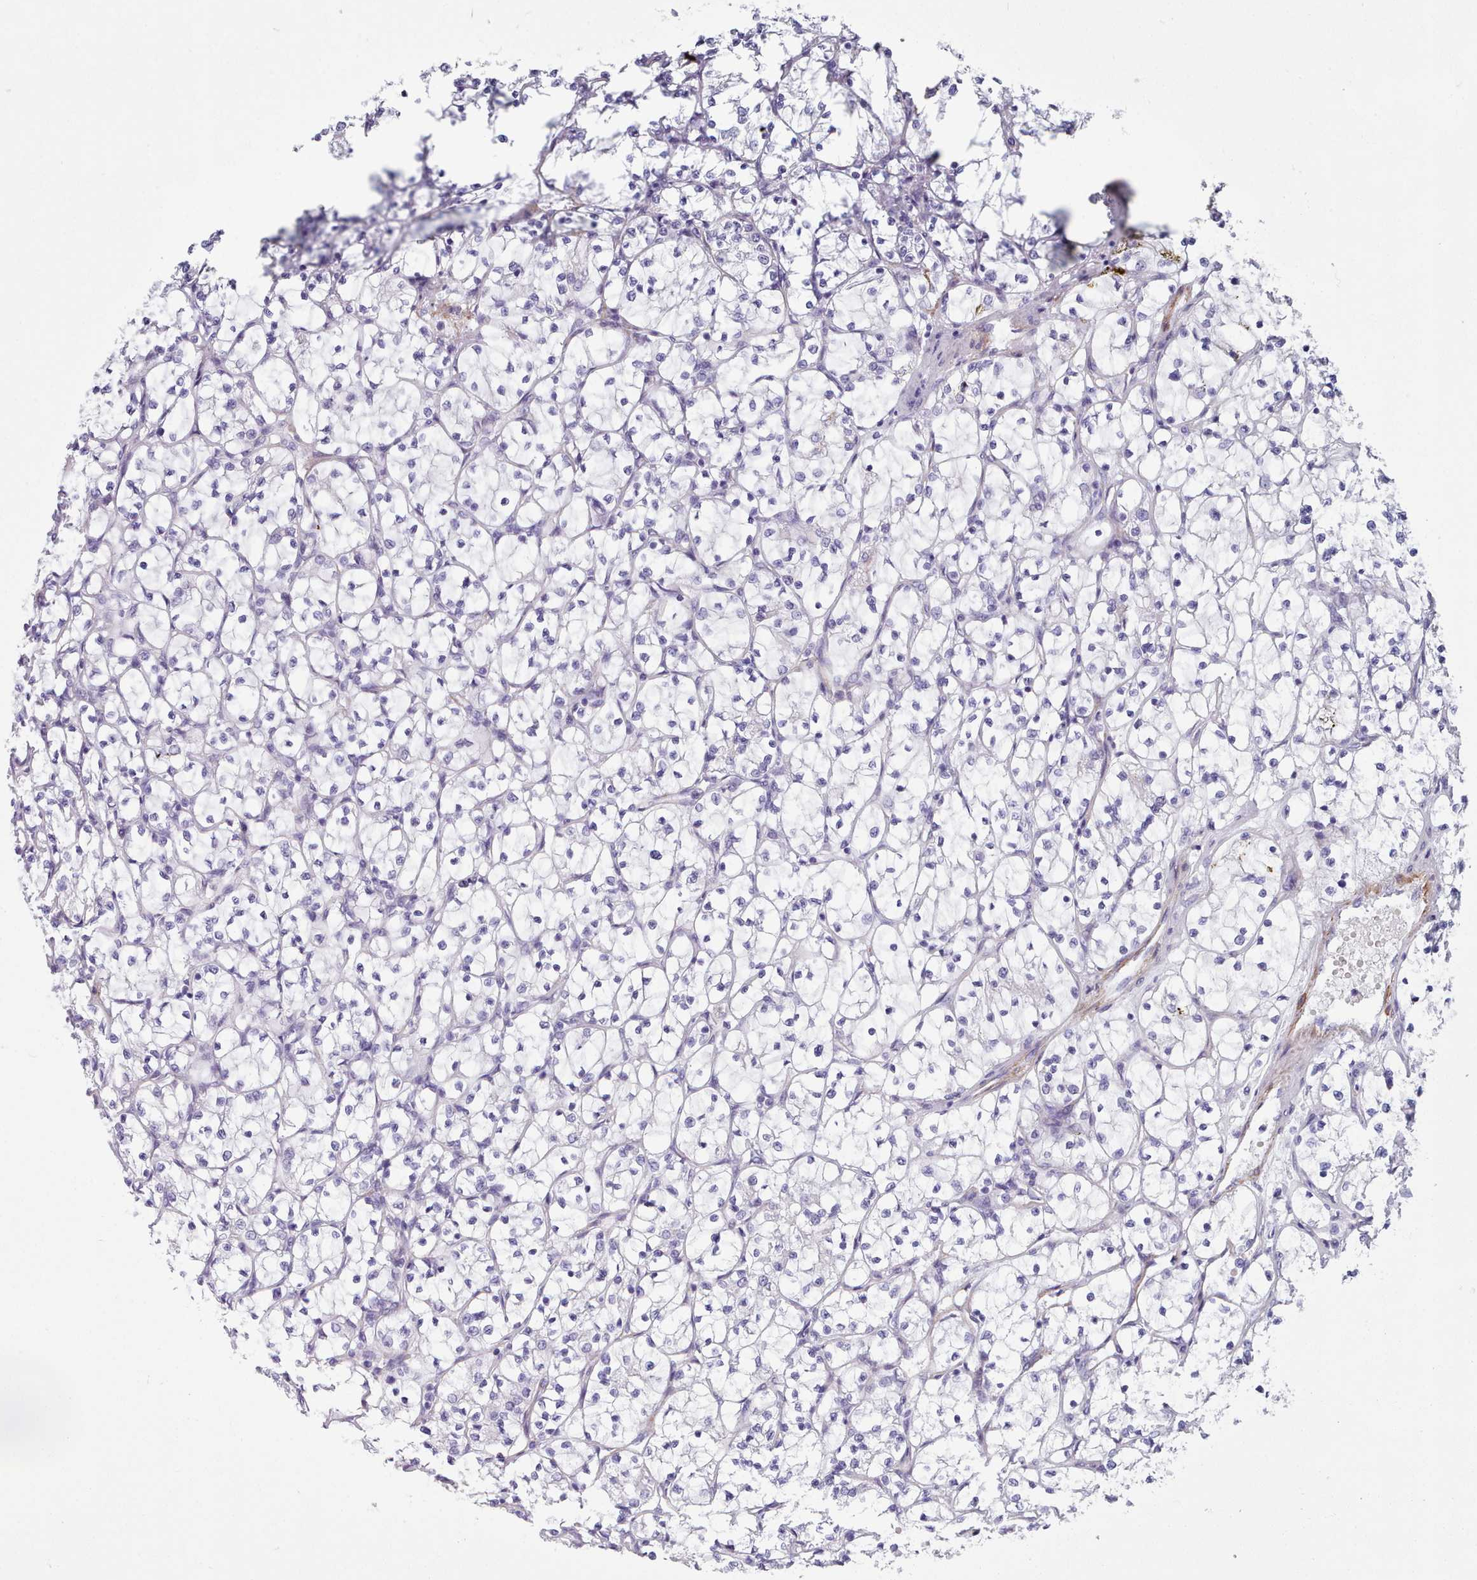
{"staining": {"intensity": "negative", "quantity": "none", "location": "none"}, "tissue": "renal cancer", "cell_type": "Tumor cells", "image_type": "cancer", "snomed": [{"axis": "morphology", "description": "Adenocarcinoma, NOS"}, {"axis": "topography", "description": "Kidney"}], "caption": "DAB (3,3'-diaminobenzidine) immunohistochemical staining of human renal cancer (adenocarcinoma) reveals no significant positivity in tumor cells.", "gene": "FPGS", "patient": {"sex": "female", "age": 69}}